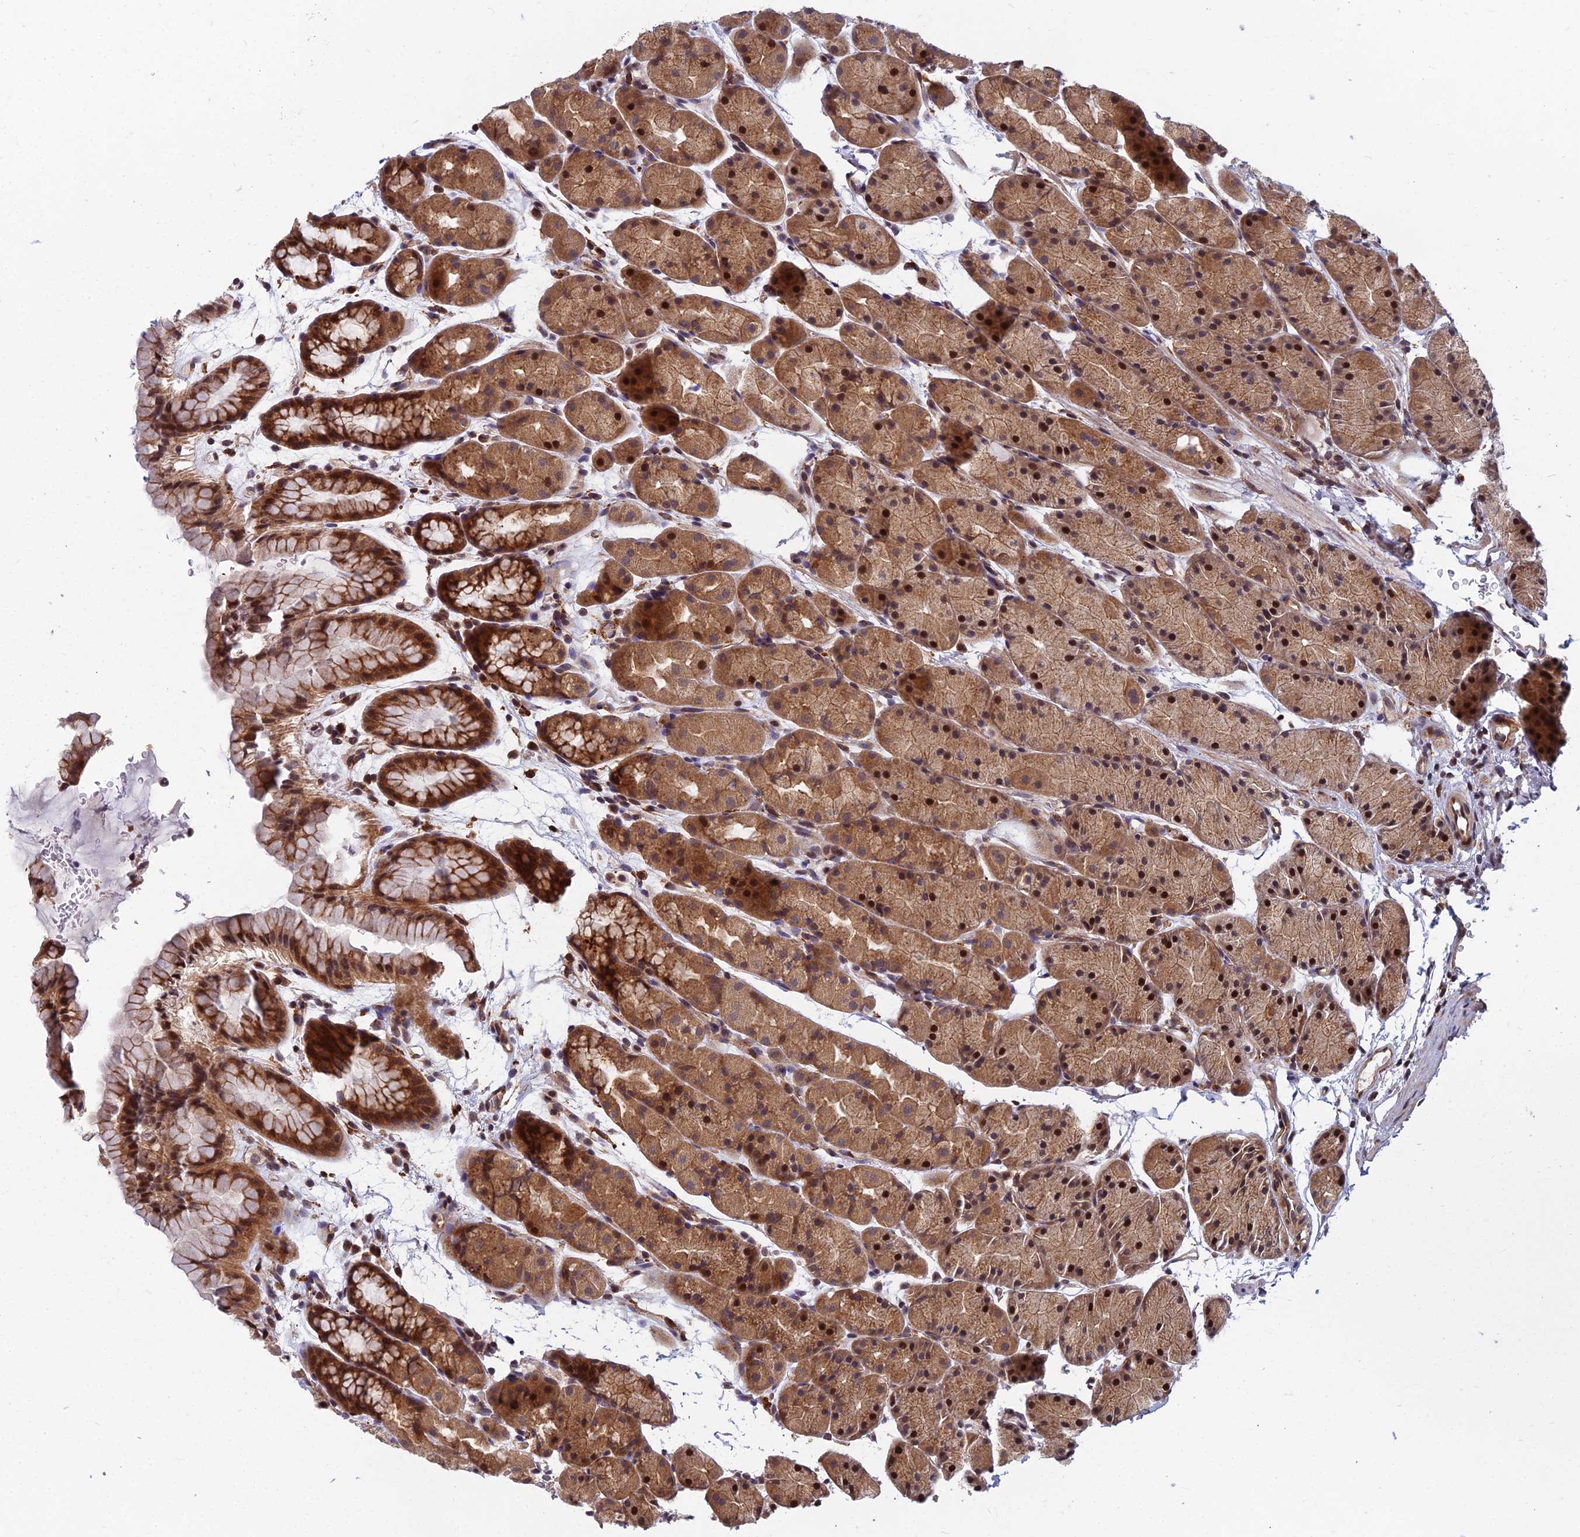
{"staining": {"intensity": "strong", "quantity": "25%-75%", "location": "cytoplasmic/membranous,nuclear"}, "tissue": "stomach", "cell_type": "Glandular cells", "image_type": "normal", "snomed": [{"axis": "morphology", "description": "Normal tissue, NOS"}, {"axis": "topography", "description": "Stomach, upper"}, {"axis": "topography", "description": "Stomach"}], "caption": "Benign stomach displays strong cytoplasmic/membranous,nuclear expression in approximately 25%-75% of glandular cells (DAB IHC, brown staining for protein, blue staining for nuclei)..", "gene": "COMMD2", "patient": {"sex": "male", "age": 47}}